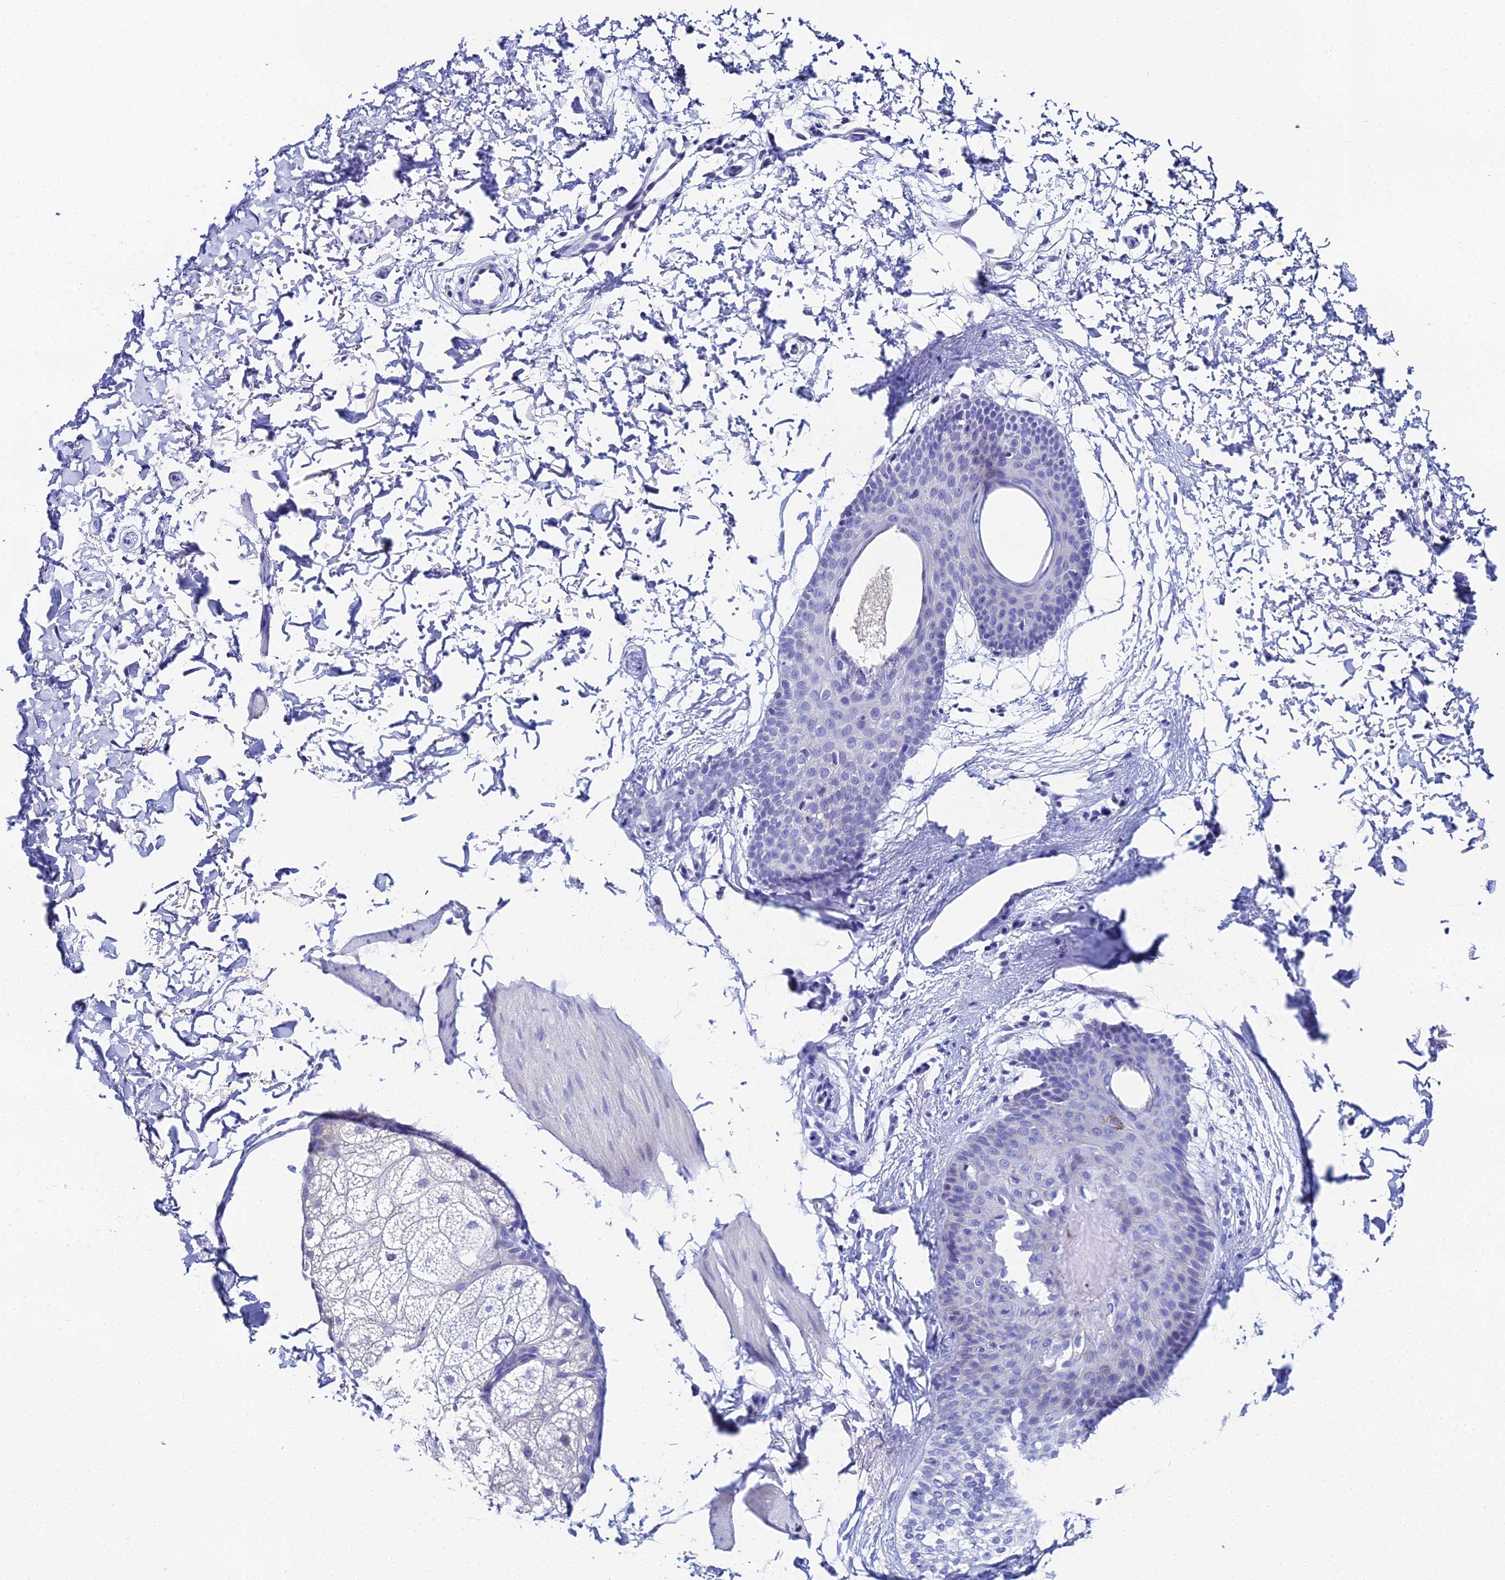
{"staining": {"intensity": "negative", "quantity": "none", "location": "none"}, "tissue": "skin", "cell_type": "Fibroblasts", "image_type": "normal", "snomed": [{"axis": "morphology", "description": "Normal tissue, NOS"}, {"axis": "topography", "description": "Skin"}], "caption": "Normal skin was stained to show a protein in brown. There is no significant positivity in fibroblasts.", "gene": "OCM2", "patient": {"sex": "male", "age": 66}}